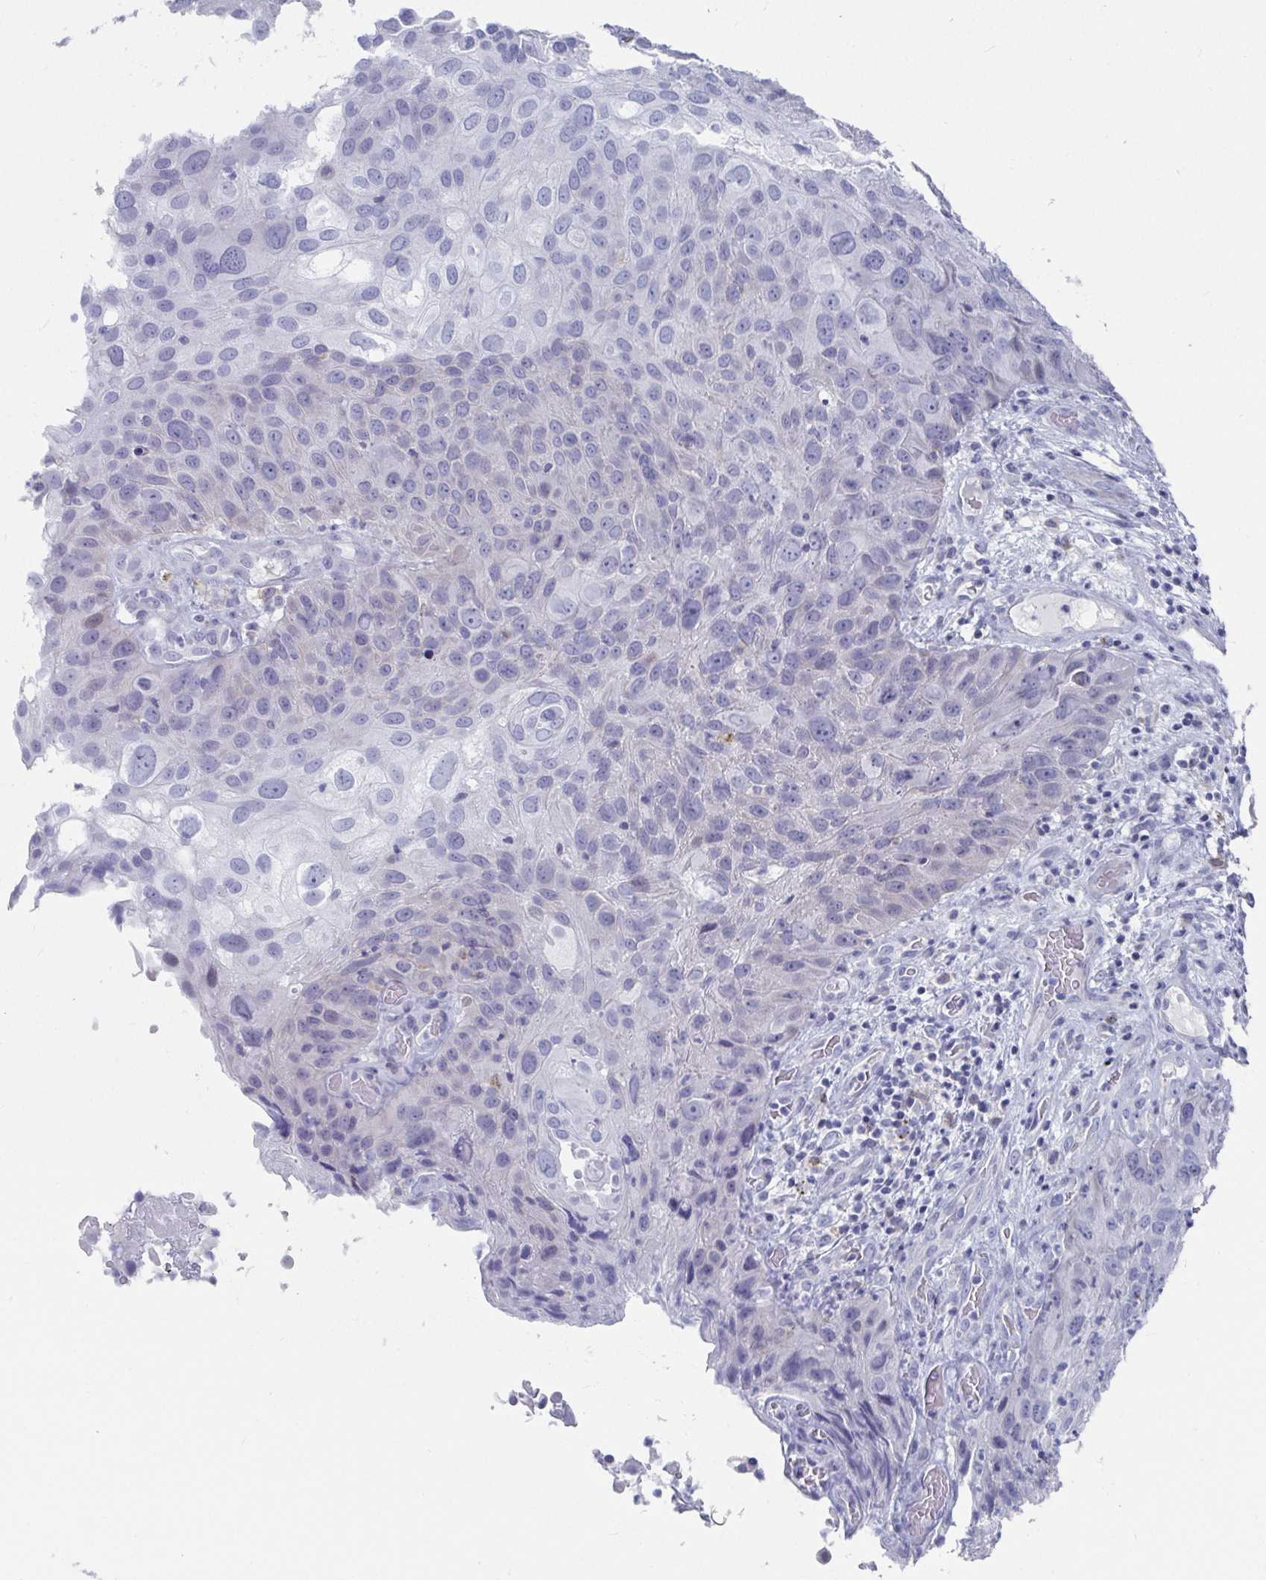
{"staining": {"intensity": "negative", "quantity": "none", "location": "none"}, "tissue": "skin cancer", "cell_type": "Tumor cells", "image_type": "cancer", "snomed": [{"axis": "morphology", "description": "Squamous cell carcinoma, NOS"}, {"axis": "topography", "description": "Skin"}], "caption": "Tumor cells show no significant protein staining in skin squamous cell carcinoma. The staining is performed using DAB (3,3'-diaminobenzidine) brown chromogen with nuclei counter-stained in using hematoxylin.", "gene": "ZFP82", "patient": {"sex": "male", "age": 87}}